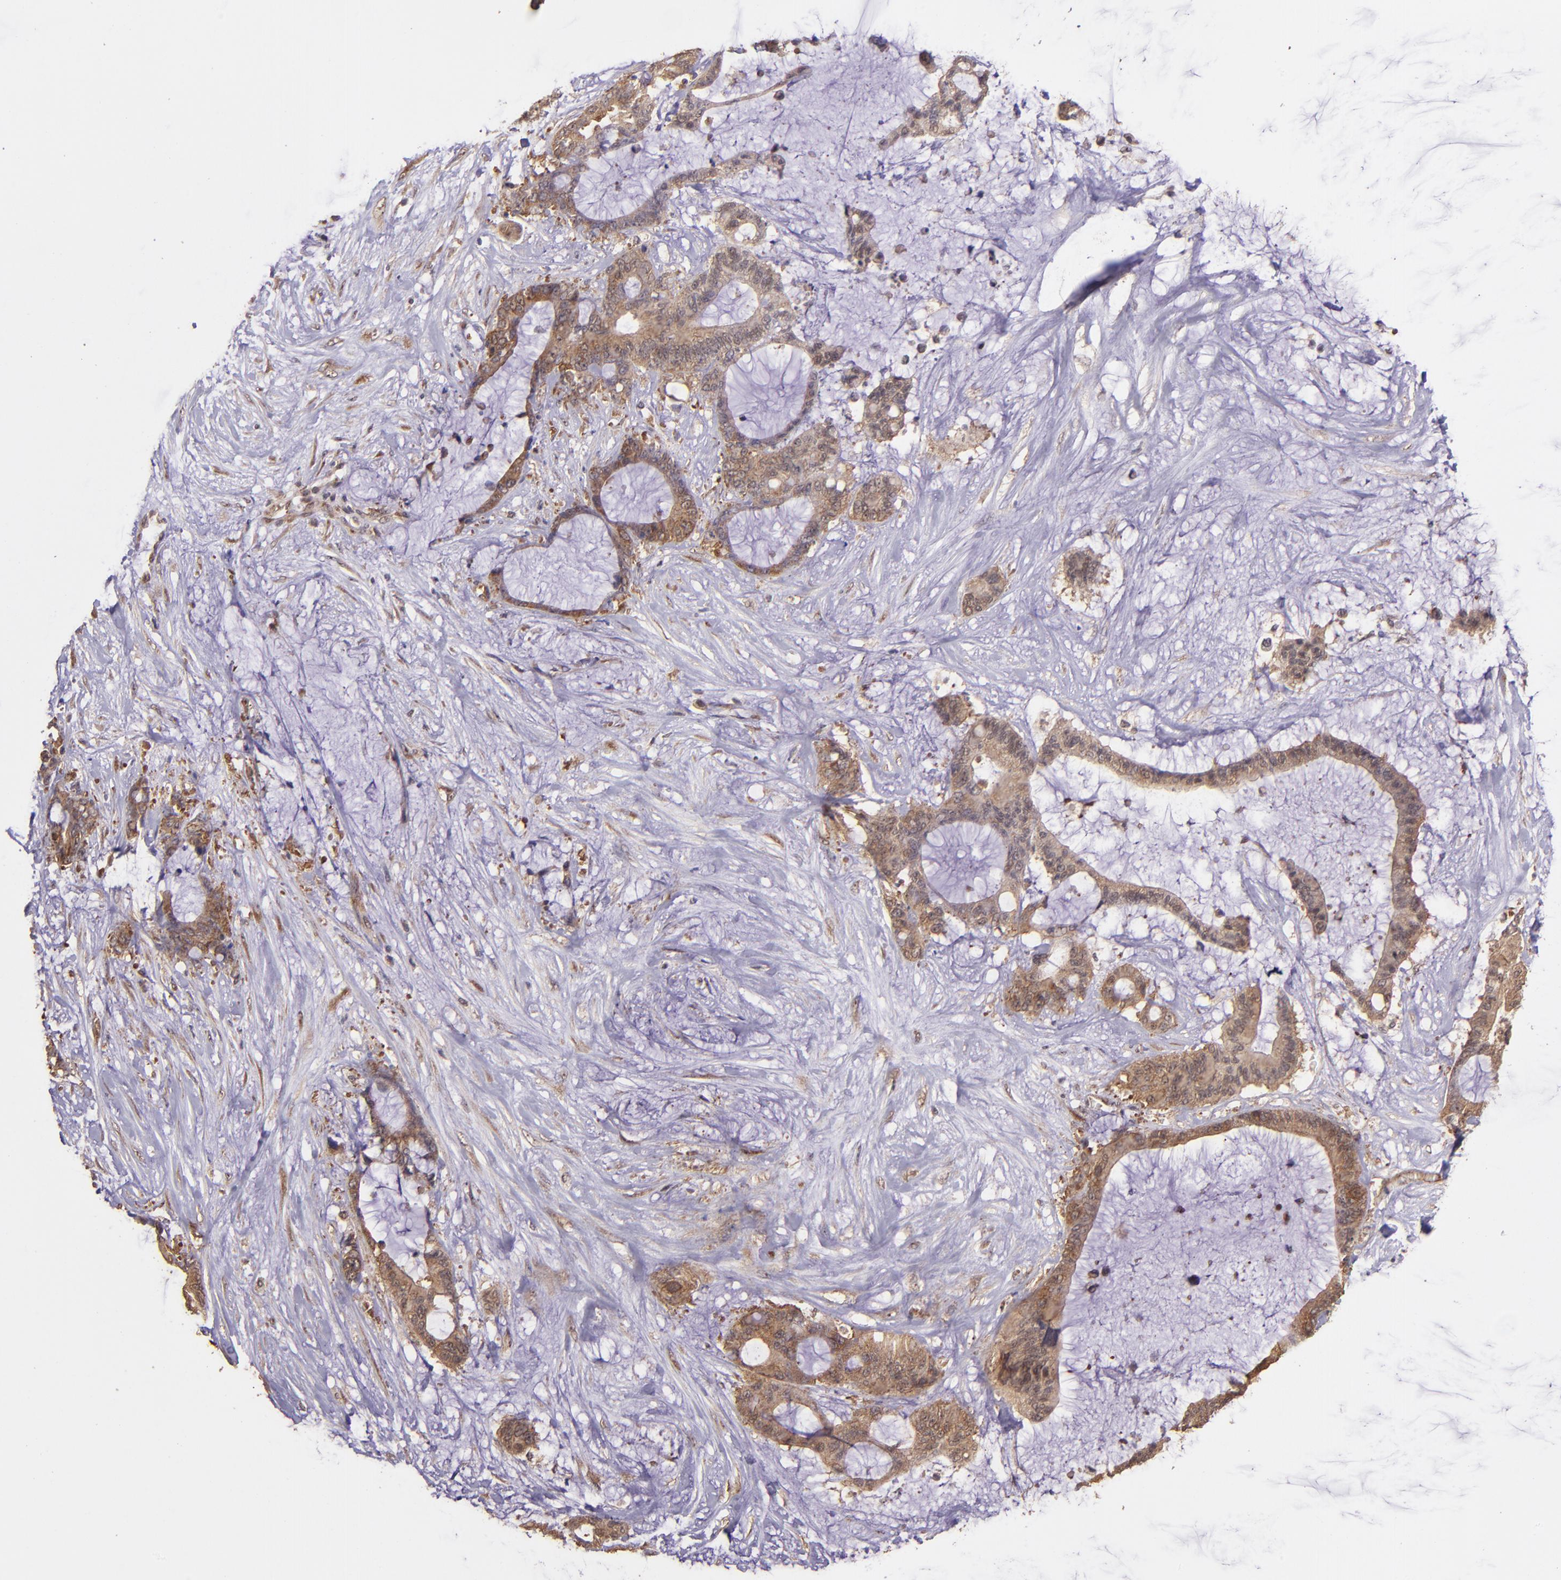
{"staining": {"intensity": "strong", "quantity": ">75%", "location": "cytoplasmic/membranous"}, "tissue": "liver cancer", "cell_type": "Tumor cells", "image_type": "cancer", "snomed": [{"axis": "morphology", "description": "Cholangiocarcinoma"}, {"axis": "topography", "description": "Liver"}], "caption": "Cholangiocarcinoma (liver) stained with a brown dye exhibits strong cytoplasmic/membranous positive staining in approximately >75% of tumor cells.", "gene": "USP51", "patient": {"sex": "female", "age": 73}}